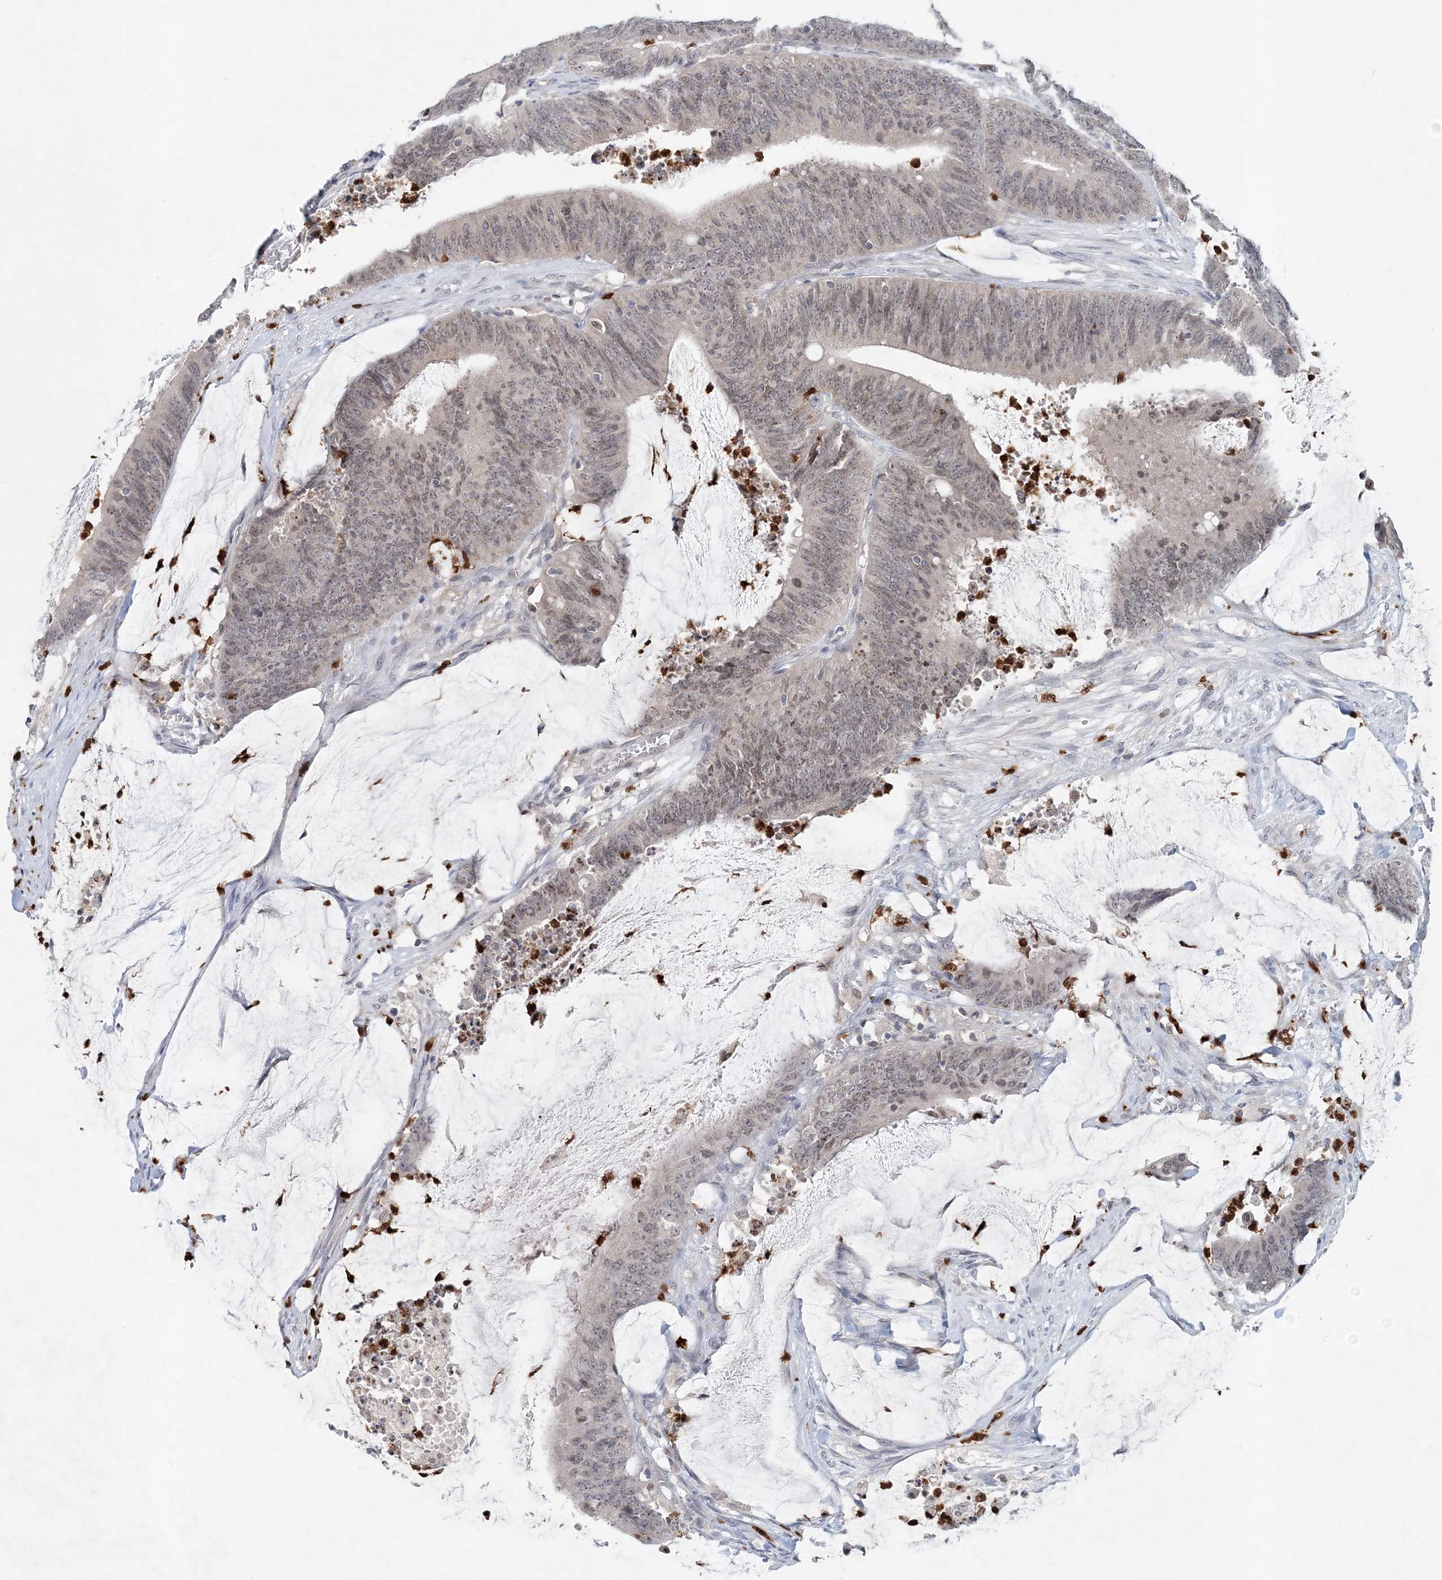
{"staining": {"intensity": "weak", "quantity": "25%-75%", "location": "nuclear"}, "tissue": "colorectal cancer", "cell_type": "Tumor cells", "image_type": "cancer", "snomed": [{"axis": "morphology", "description": "Adenocarcinoma, NOS"}, {"axis": "topography", "description": "Rectum"}], "caption": "Colorectal adenocarcinoma tissue displays weak nuclear positivity in approximately 25%-75% of tumor cells", "gene": "NUP54", "patient": {"sex": "female", "age": 66}}